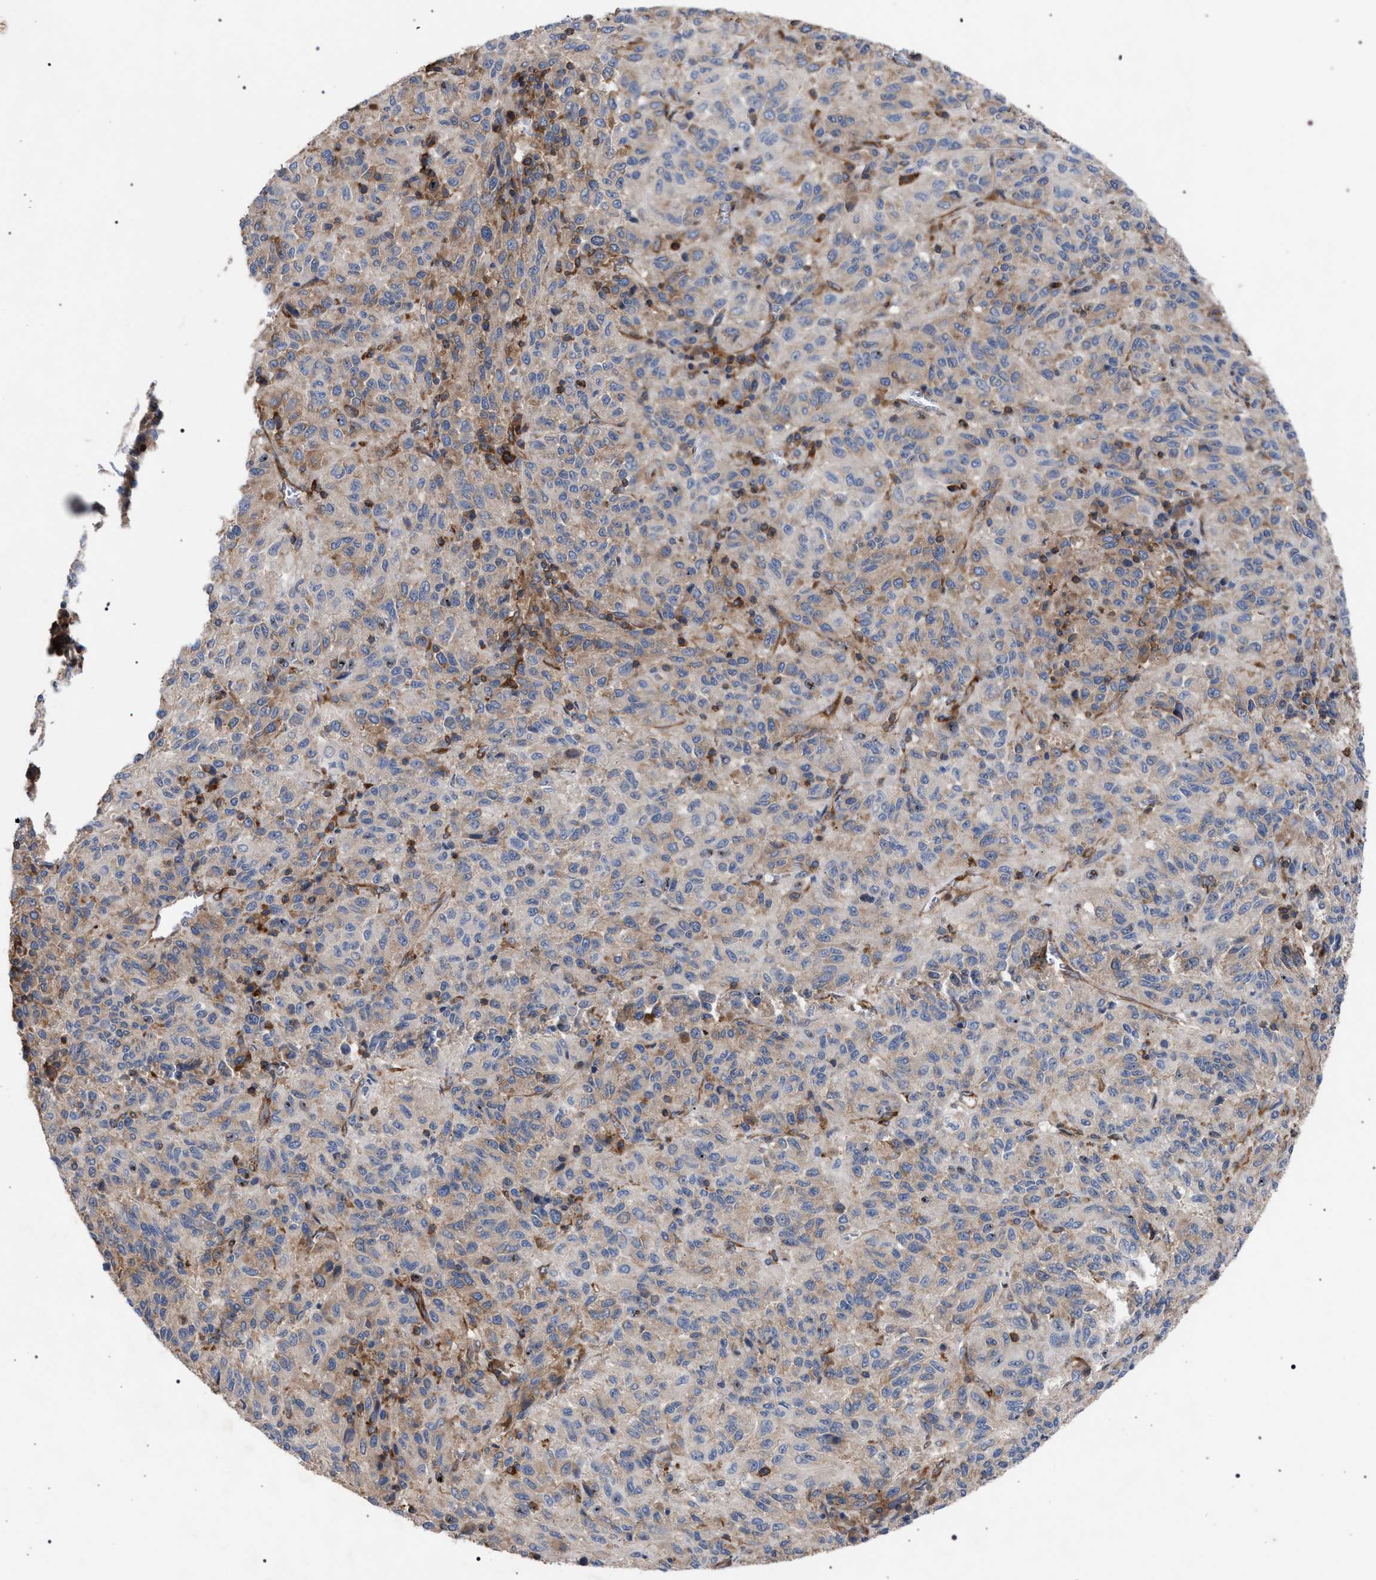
{"staining": {"intensity": "negative", "quantity": "none", "location": "none"}, "tissue": "melanoma", "cell_type": "Tumor cells", "image_type": "cancer", "snomed": [{"axis": "morphology", "description": "Malignant melanoma, Metastatic site"}, {"axis": "topography", "description": "Lung"}], "caption": "High magnification brightfield microscopy of malignant melanoma (metastatic site) stained with DAB (3,3'-diaminobenzidine) (brown) and counterstained with hematoxylin (blue): tumor cells show no significant positivity.", "gene": "CDR2L", "patient": {"sex": "male", "age": 64}}